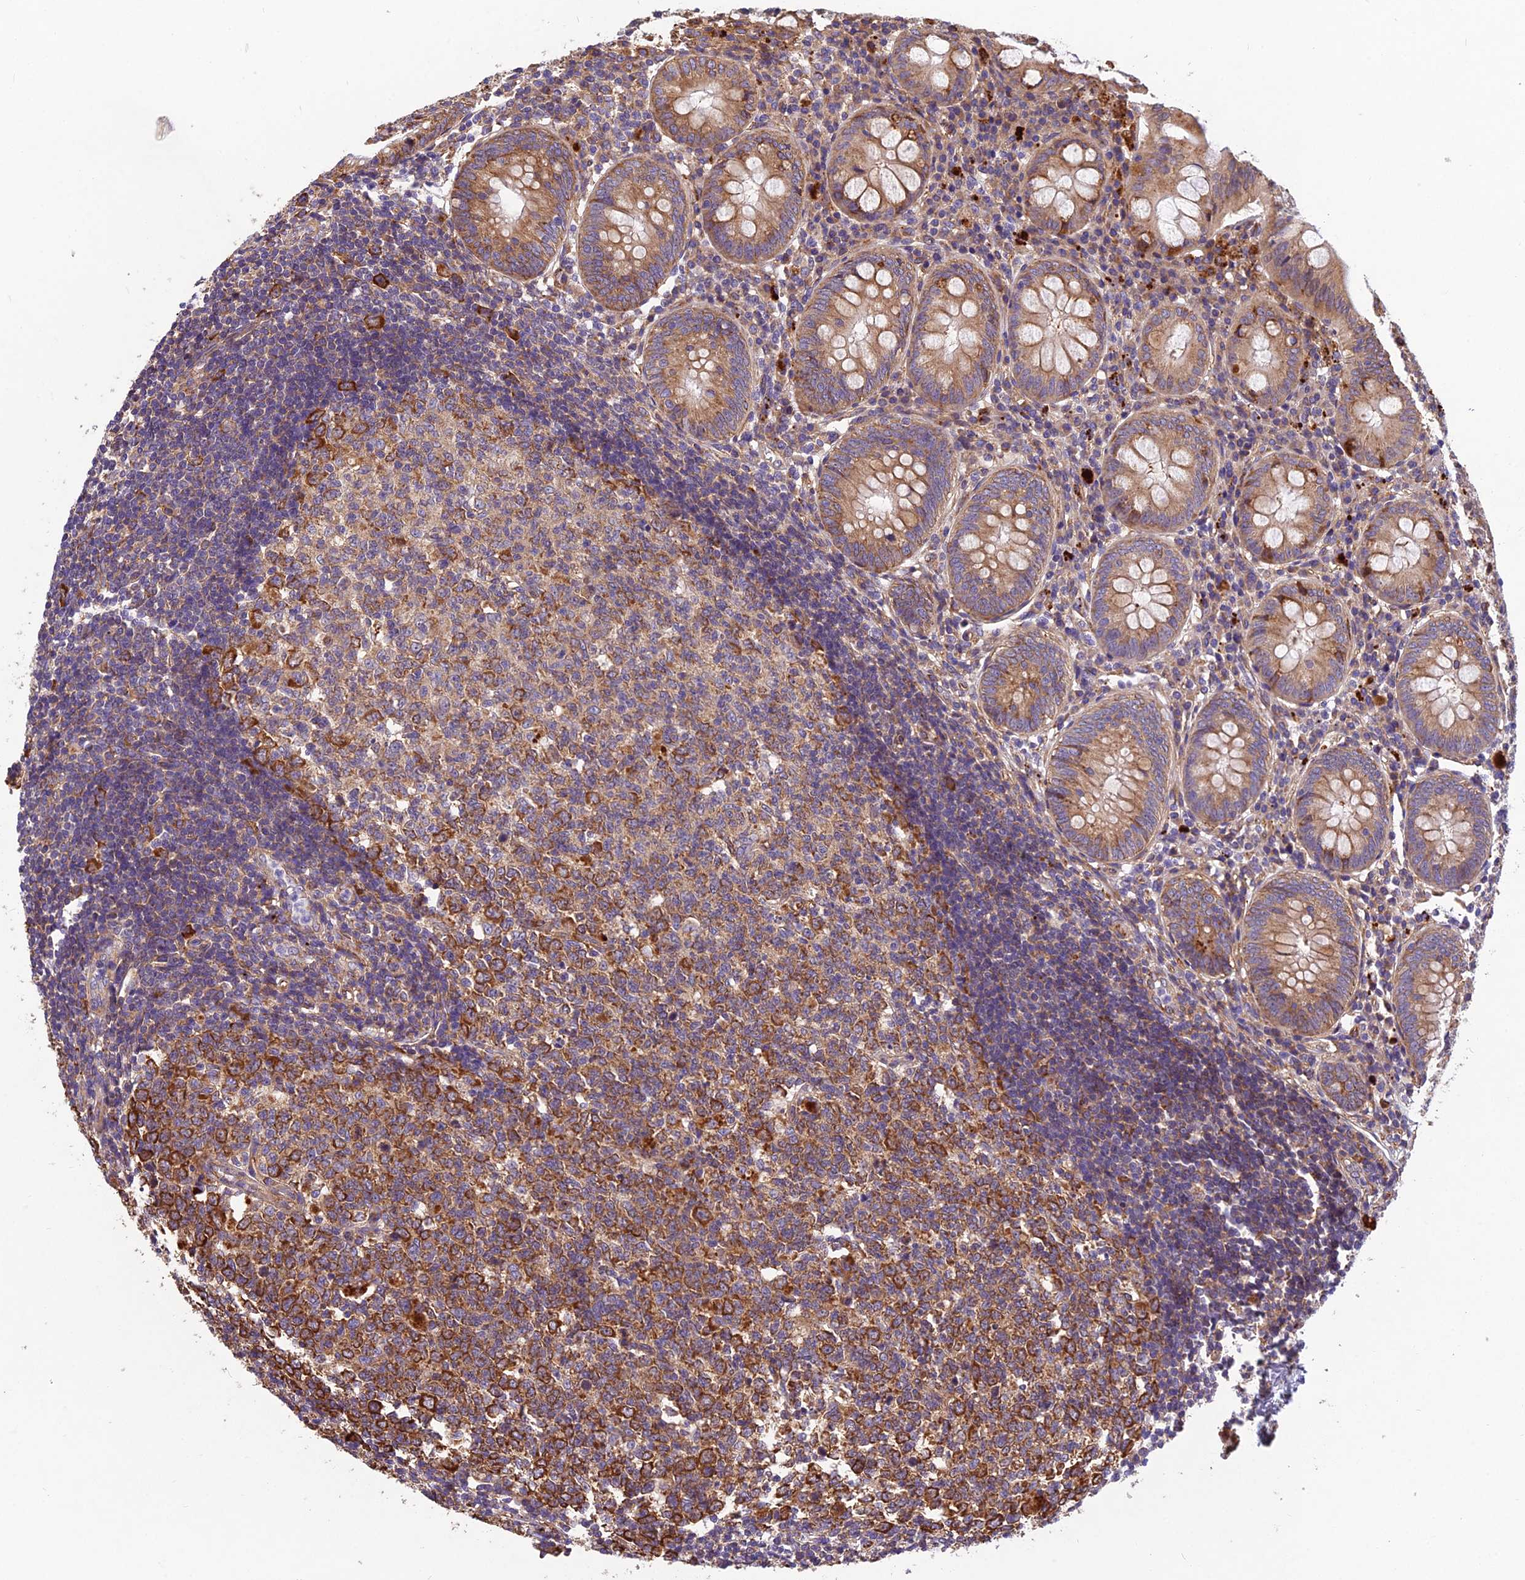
{"staining": {"intensity": "moderate", "quantity": ">75%", "location": "cytoplasmic/membranous"}, "tissue": "appendix", "cell_type": "Glandular cells", "image_type": "normal", "snomed": [{"axis": "morphology", "description": "Normal tissue, NOS"}, {"axis": "topography", "description": "Appendix"}], "caption": "Immunohistochemistry (IHC) of benign human appendix shows medium levels of moderate cytoplasmic/membranous positivity in about >75% of glandular cells.", "gene": "SPDL1", "patient": {"sex": "female", "age": 54}}